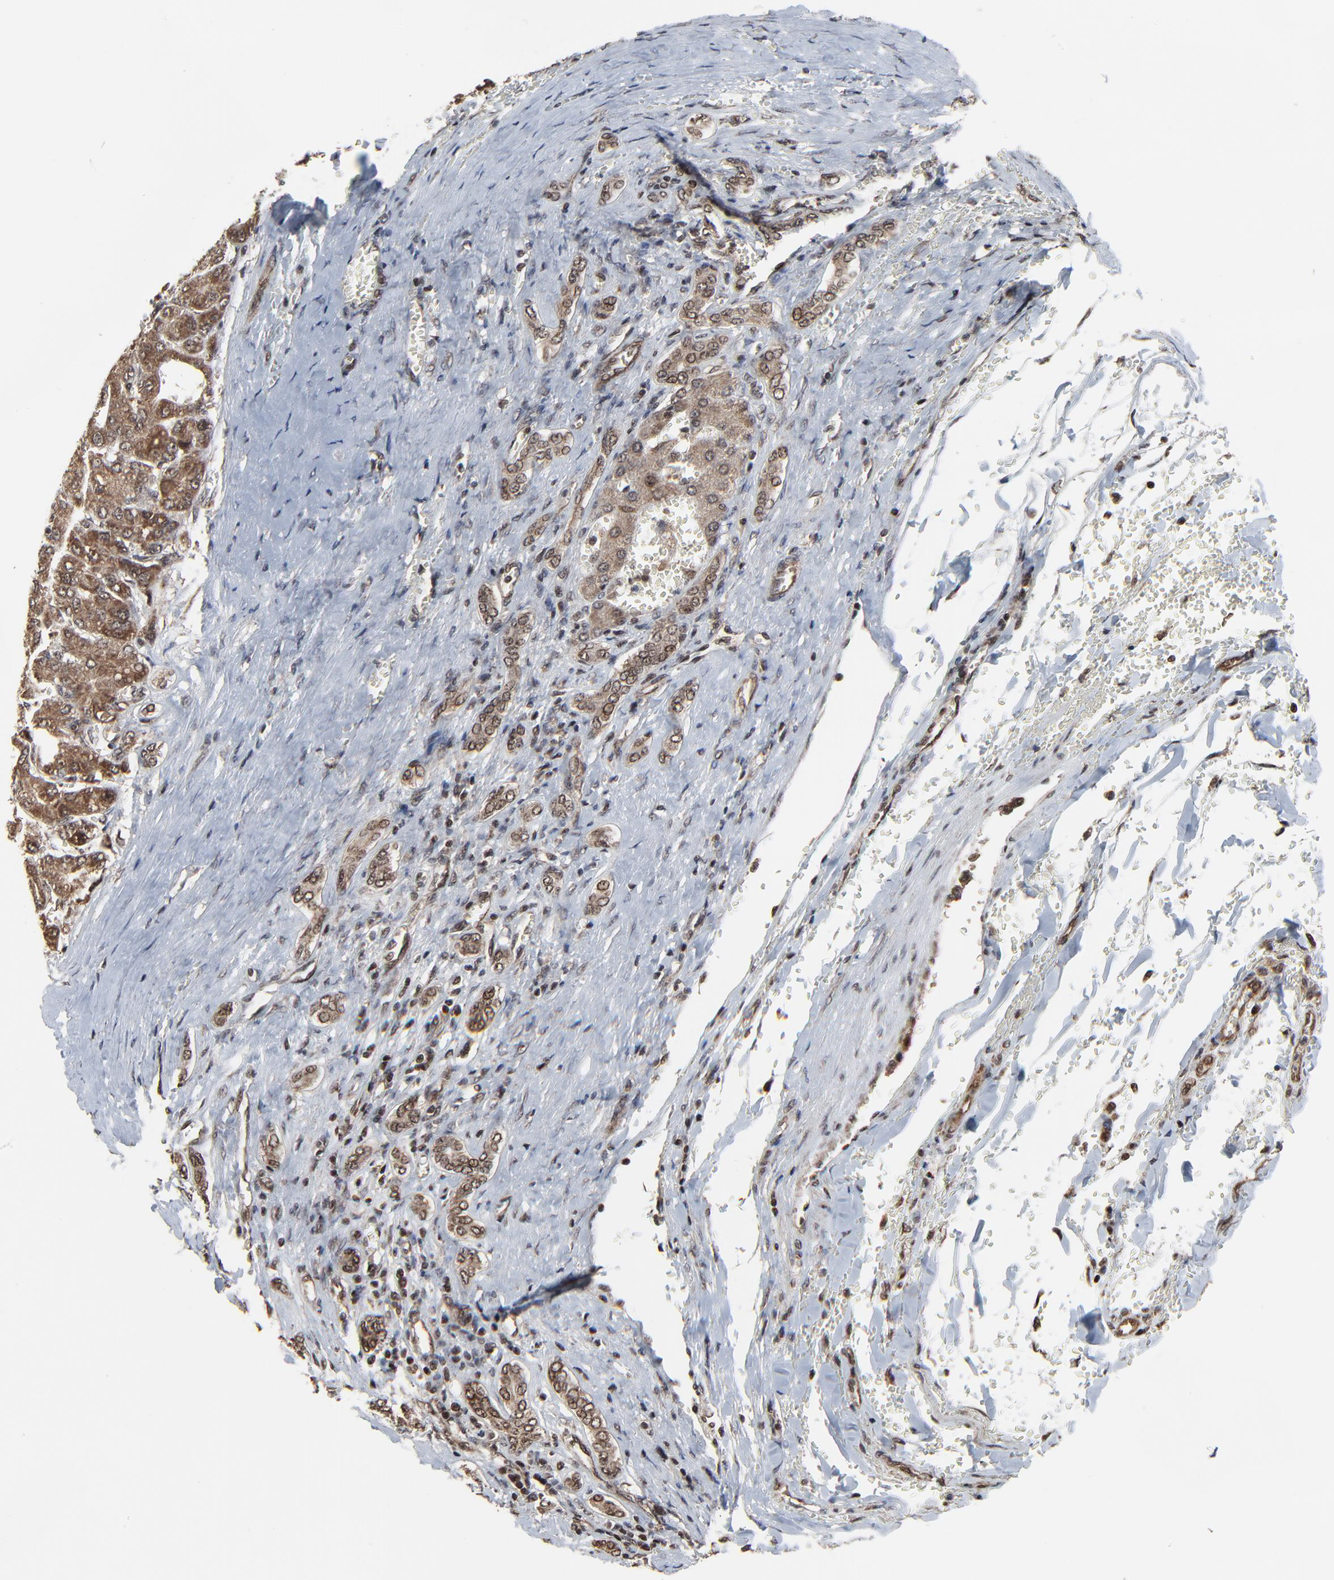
{"staining": {"intensity": "moderate", "quantity": ">75%", "location": "cytoplasmic/membranous,nuclear"}, "tissue": "liver cancer", "cell_type": "Tumor cells", "image_type": "cancer", "snomed": [{"axis": "morphology", "description": "Carcinoma, Hepatocellular, NOS"}, {"axis": "topography", "description": "Liver"}], "caption": "Immunohistochemistry photomicrograph of human hepatocellular carcinoma (liver) stained for a protein (brown), which demonstrates medium levels of moderate cytoplasmic/membranous and nuclear staining in approximately >75% of tumor cells.", "gene": "RHOJ", "patient": {"sex": "male", "age": 69}}